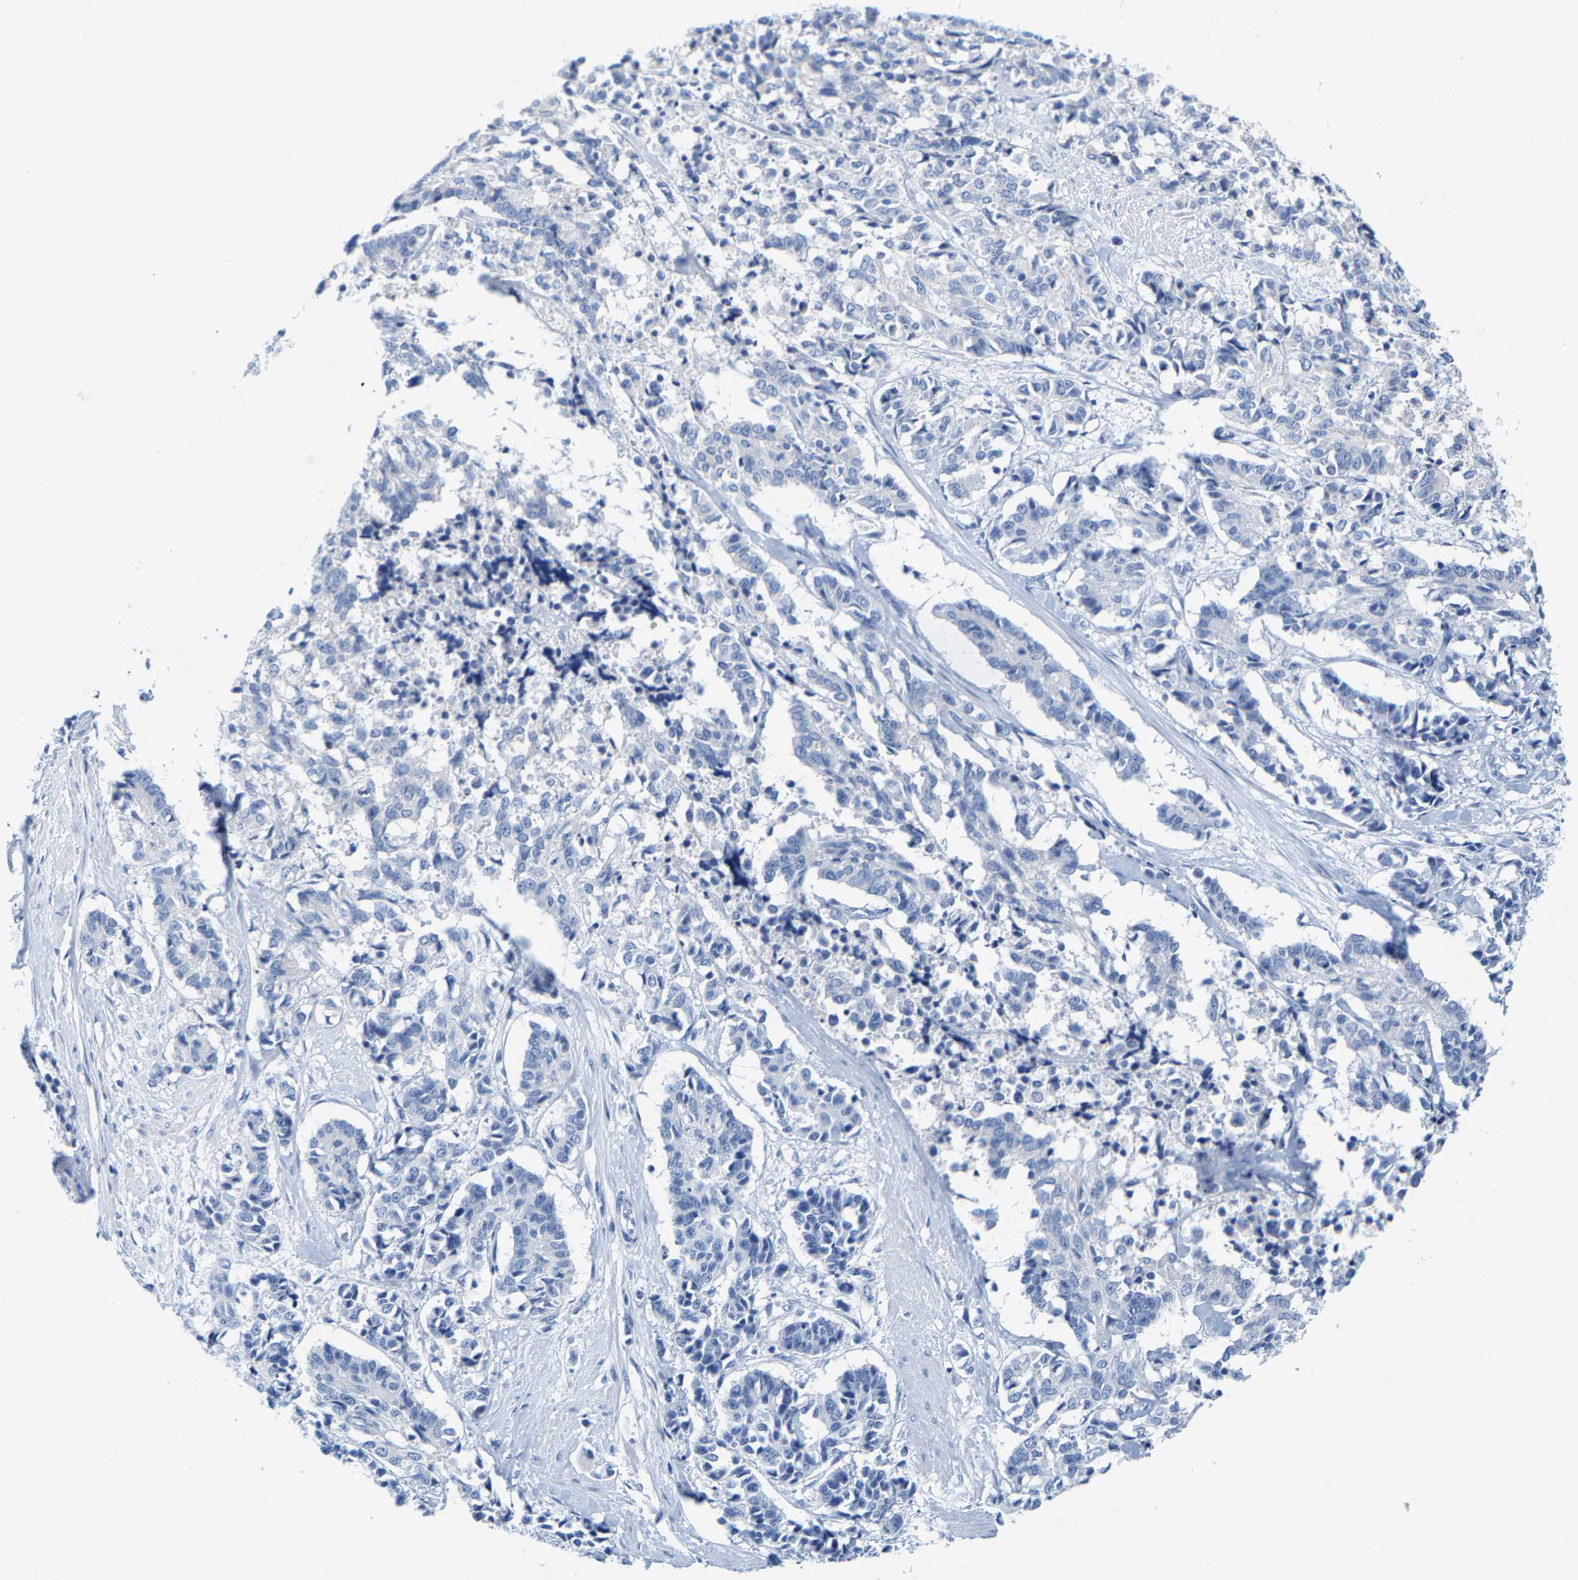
{"staining": {"intensity": "negative", "quantity": "none", "location": "none"}, "tissue": "cervical cancer", "cell_type": "Tumor cells", "image_type": "cancer", "snomed": [{"axis": "morphology", "description": "Squamous cell carcinoma, NOS"}, {"axis": "topography", "description": "Cervix"}], "caption": "IHC of human cervical cancer demonstrates no expression in tumor cells.", "gene": "KLHL1", "patient": {"sex": "female", "age": 35}}